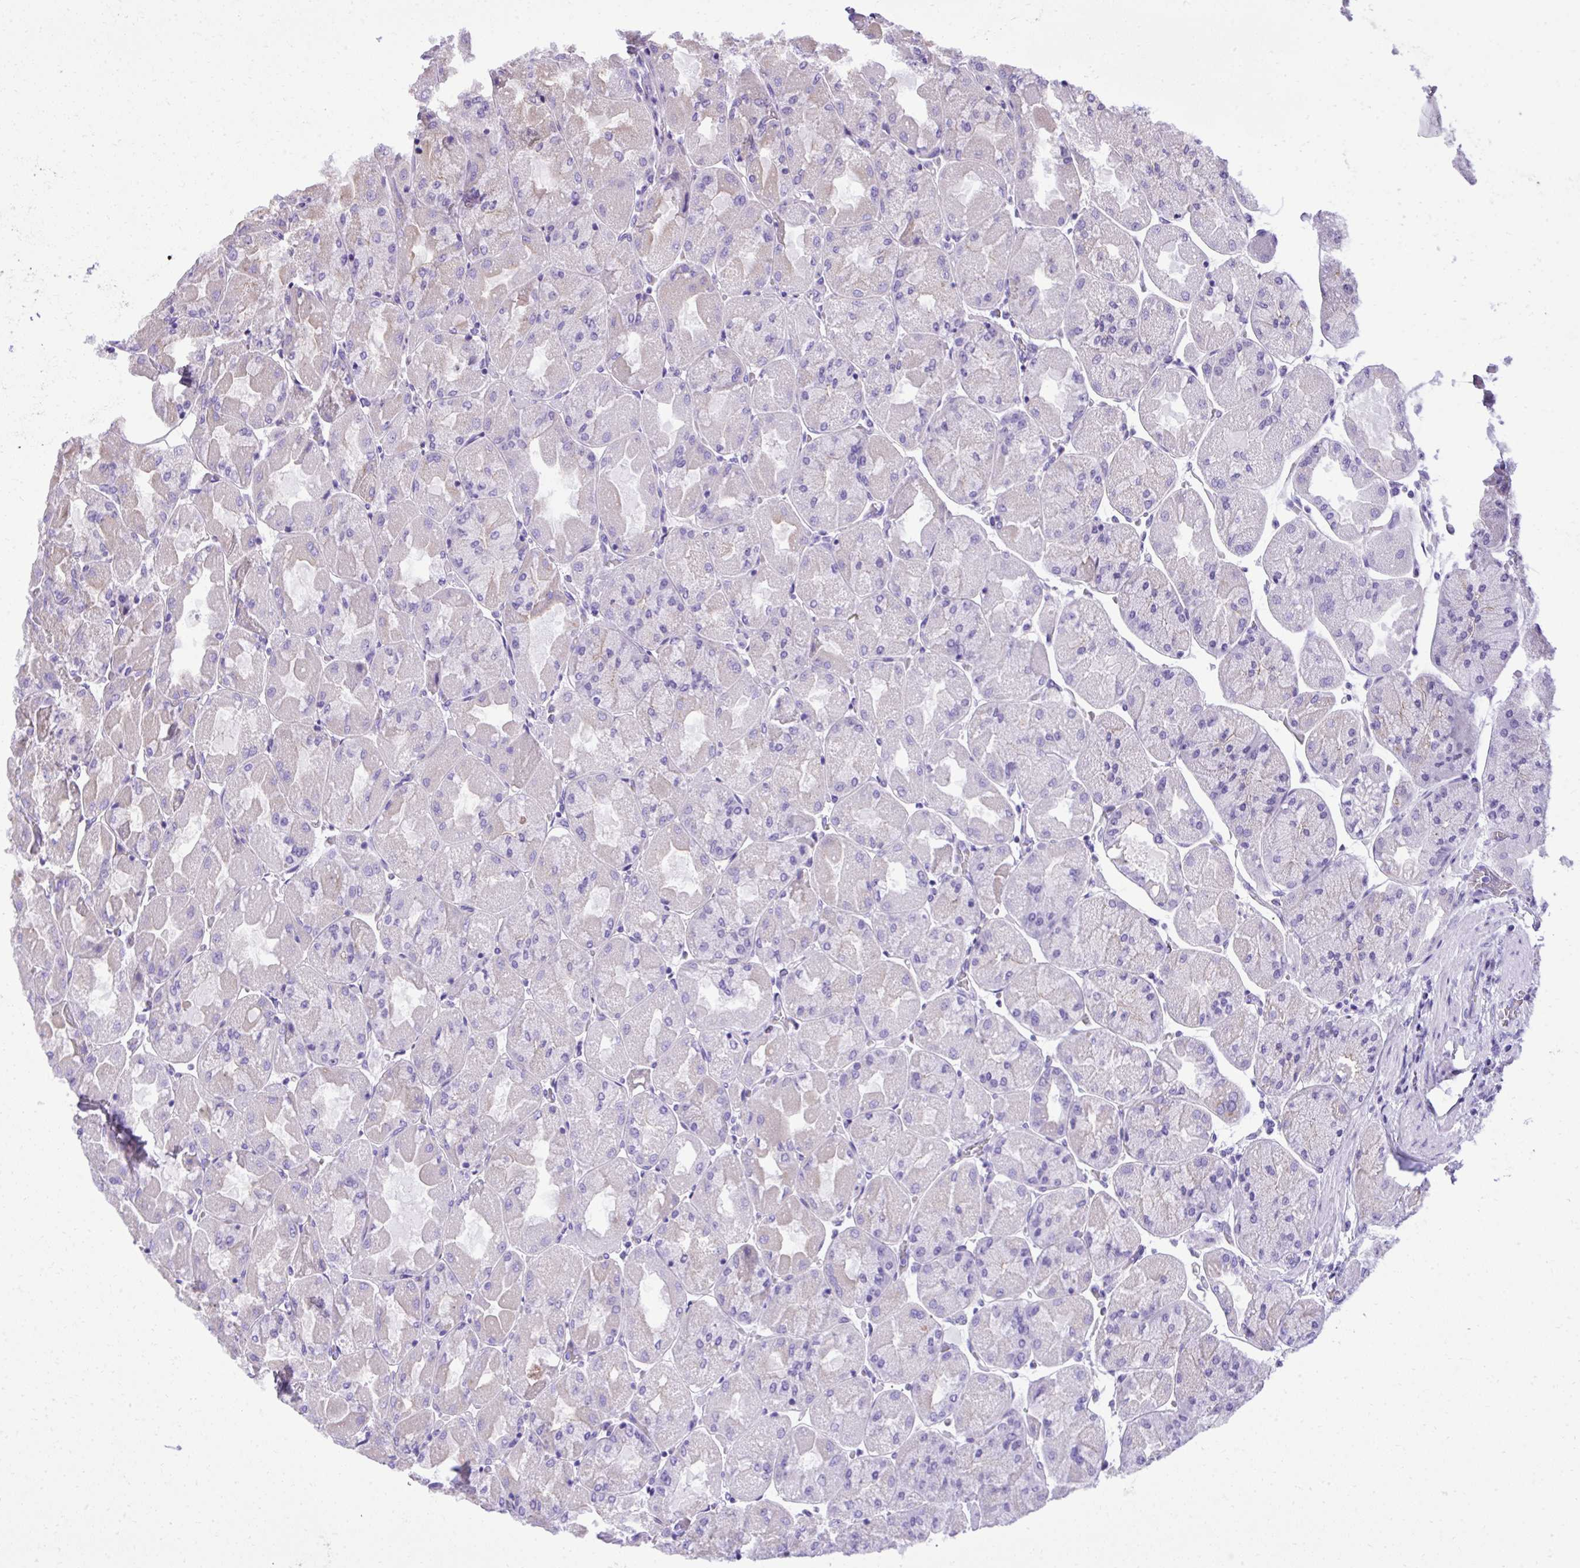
{"staining": {"intensity": "negative", "quantity": "none", "location": "none"}, "tissue": "stomach", "cell_type": "Glandular cells", "image_type": "normal", "snomed": [{"axis": "morphology", "description": "Normal tissue, NOS"}, {"axis": "topography", "description": "Stomach"}], "caption": "IHC photomicrograph of normal stomach: stomach stained with DAB (3,3'-diaminobenzidine) shows no significant protein positivity in glandular cells.", "gene": "ST6GALNAC3", "patient": {"sex": "female", "age": 61}}